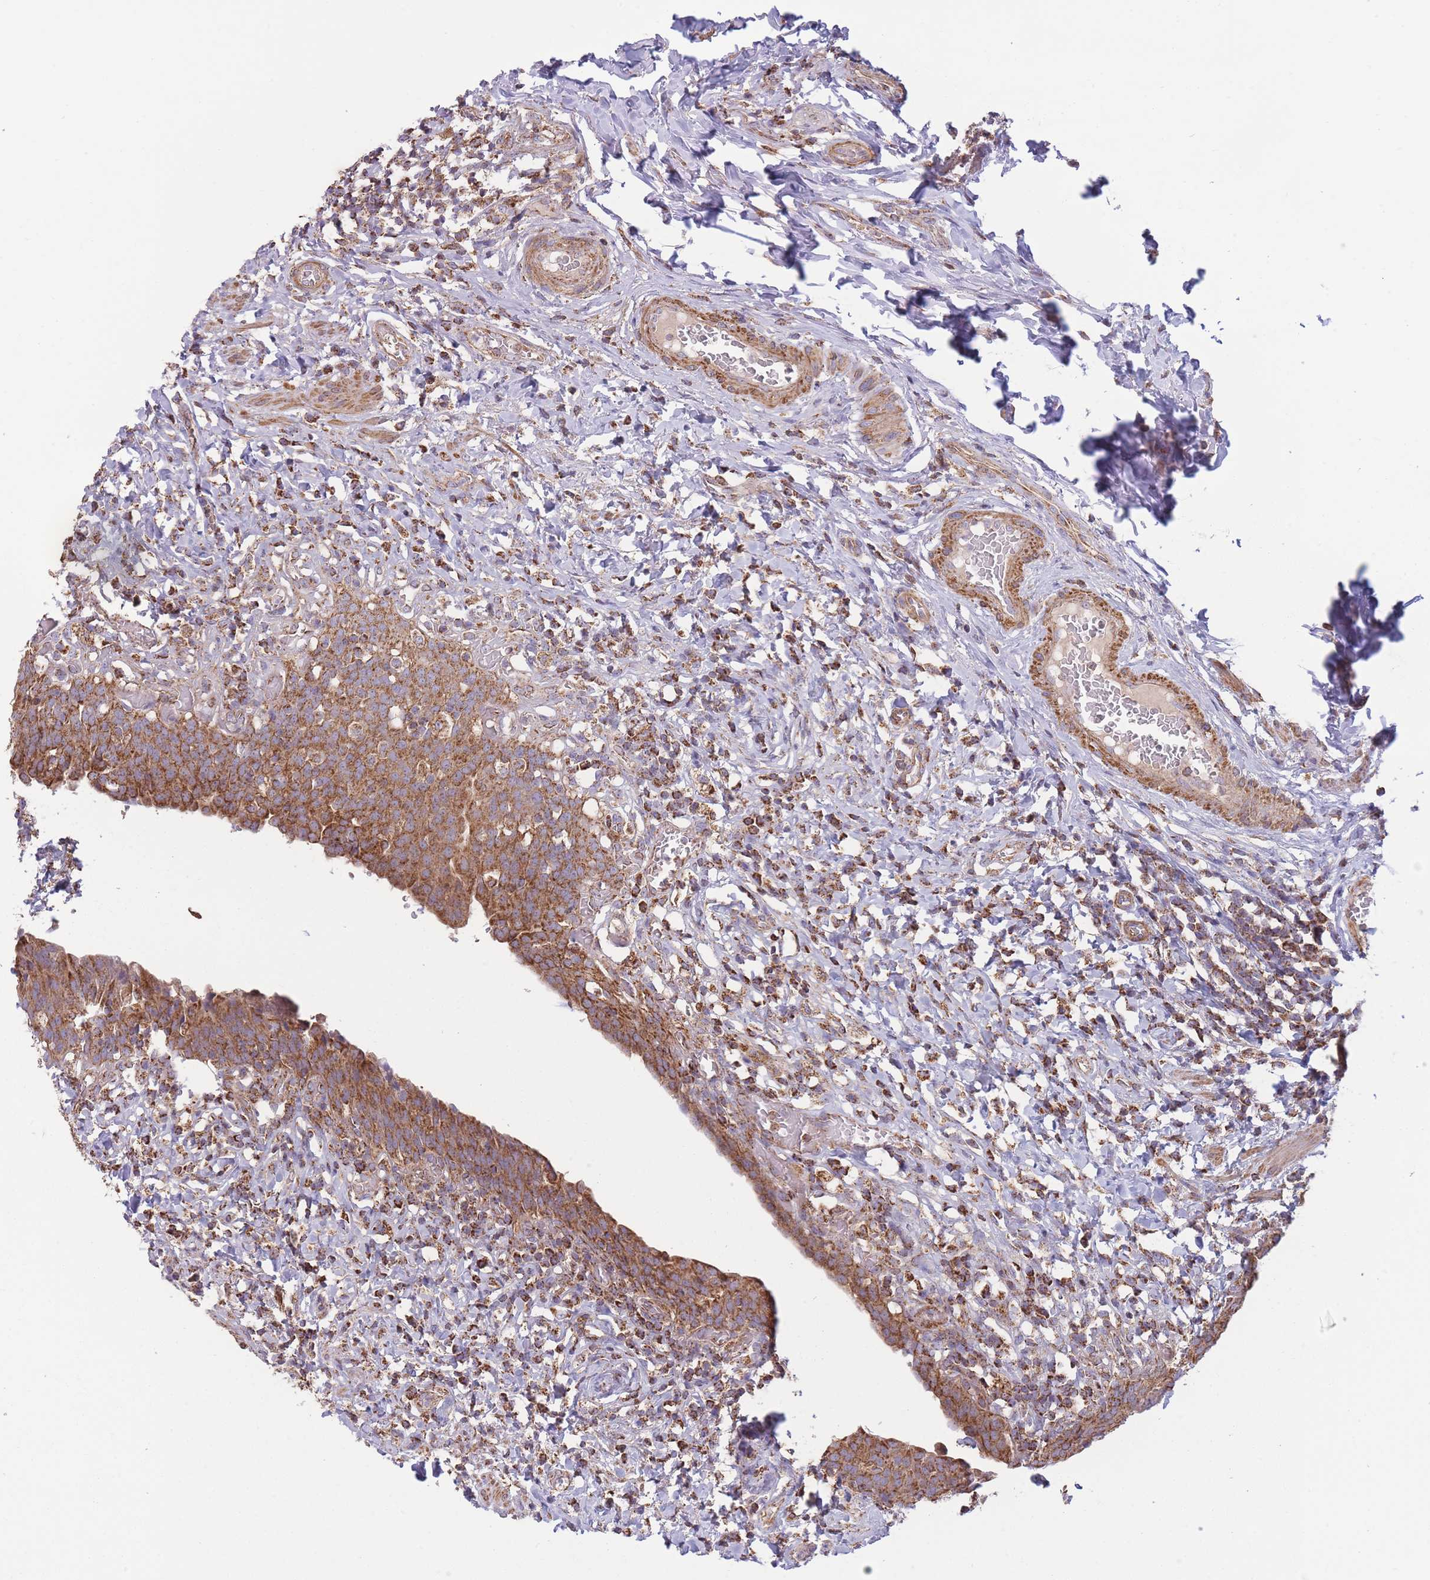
{"staining": {"intensity": "strong", "quantity": ">75%", "location": "cytoplasmic/membranous"}, "tissue": "urinary bladder", "cell_type": "Urothelial cells", "image_type": "normal", "snomed": [{"axis": "morphology", "description": "Normal tissue, NOS"}, {"axis": "morphology", "description": "Inflammation, NOS"}, {"axis": "topography", "description": "Urinary bladder"}], "caption": "Brown immunohistochemical staining in normal urinary bladder shows strong cytoplasmic/membranous expression in approximately >75% of urothelial cells.", "gene": "KIF16B", "patient": {"sex": "male", "age": 64}}